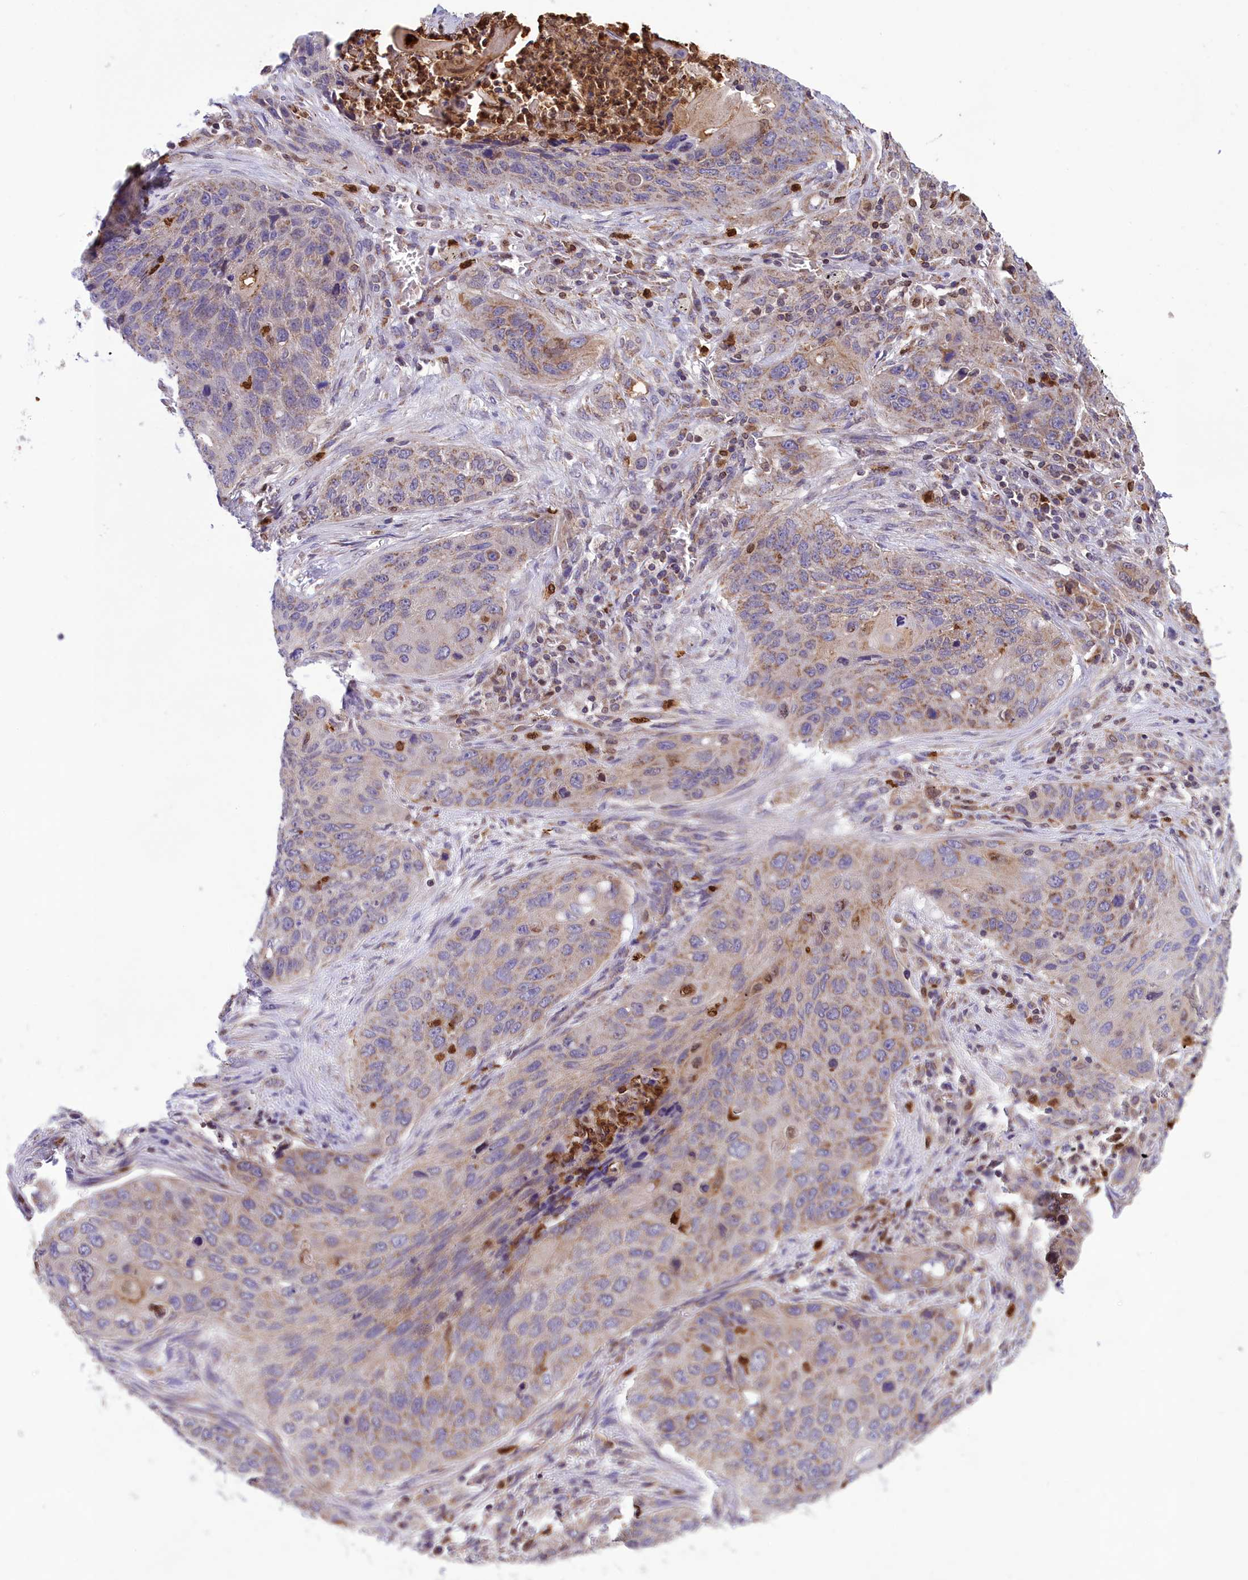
{"staining": {"intensity": "weak", "quantity": "25%-75%", "location": "cytoplasmic/membranous"}, "tissue": "lung cancer", "cell_type": "Tumor cells", "image_type": "cancer", "snomed": [{"axis": "morphology", "description": "Squamous cell carcinoma, NOS"}, {"axis": "topography", "description": "Lung"}], "caption": "DAB (3,3'-diaminobenzidine) immunohistochemical staining of squamous cell carcinoma (lung) reveals weak cytoplasmic/membranous protein expression in approximately 25%-75% of tumor cells. Nuclei are stained in blue.", "gene": "PKHD1L1", "patient": {"sex": "female", "age": 63}}